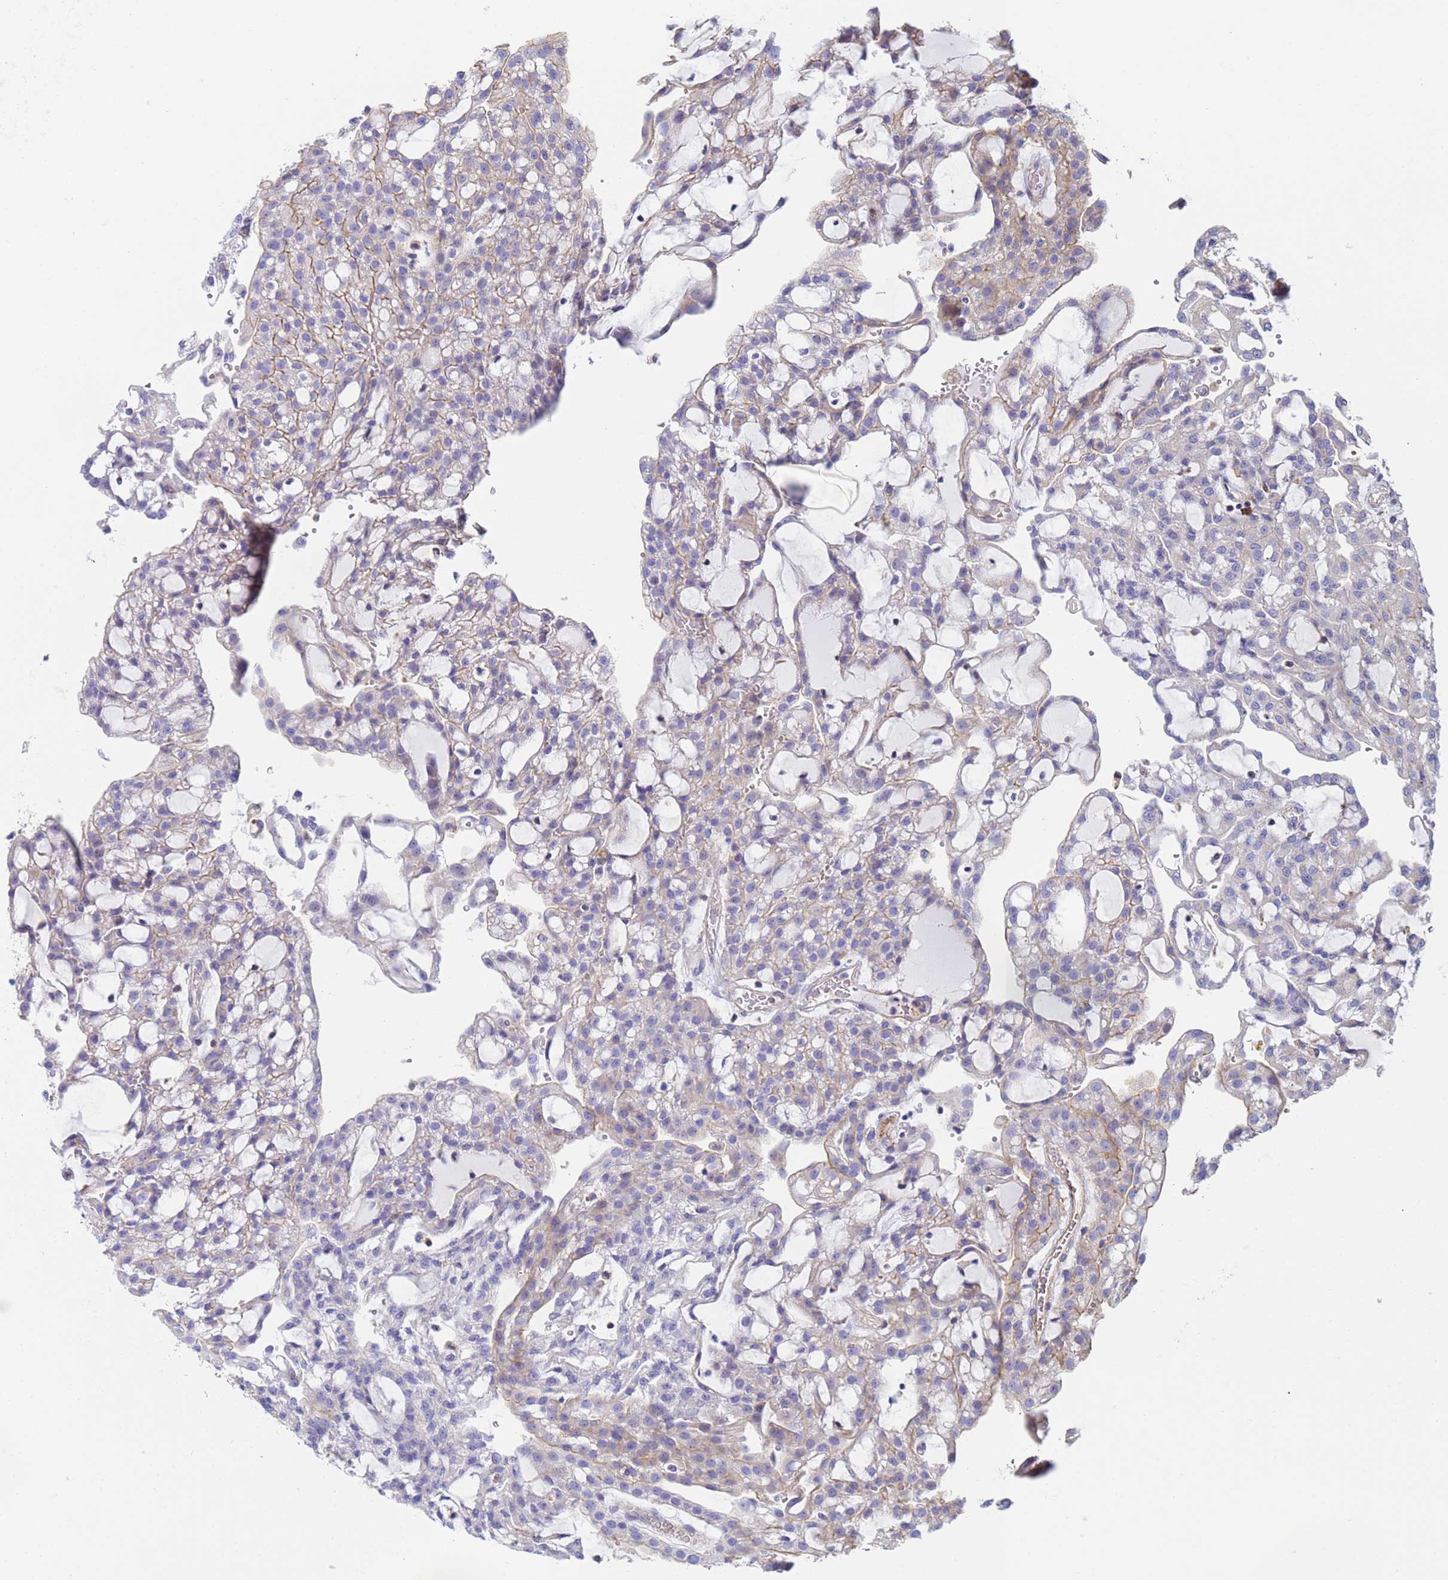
{"staining": {"intensity": "weak", "quantity": "<25%", "location": "cytoplasmic/membranous"}, "tissue": "renal cancer", "cell_type": "Tumor cells", "image_type": "cancer", "snomed": [{"axis": "morphology", "description": "Adenocarcinoma, NOS"}, {"axis": "topography", "description": "Kidney"}], "caption": "The micrograph demonstrates no staining of tumor cells in renal adenocarcinoma.", "gene": "ZNG1B", "patient": {"sex": "male", "age": 63}}